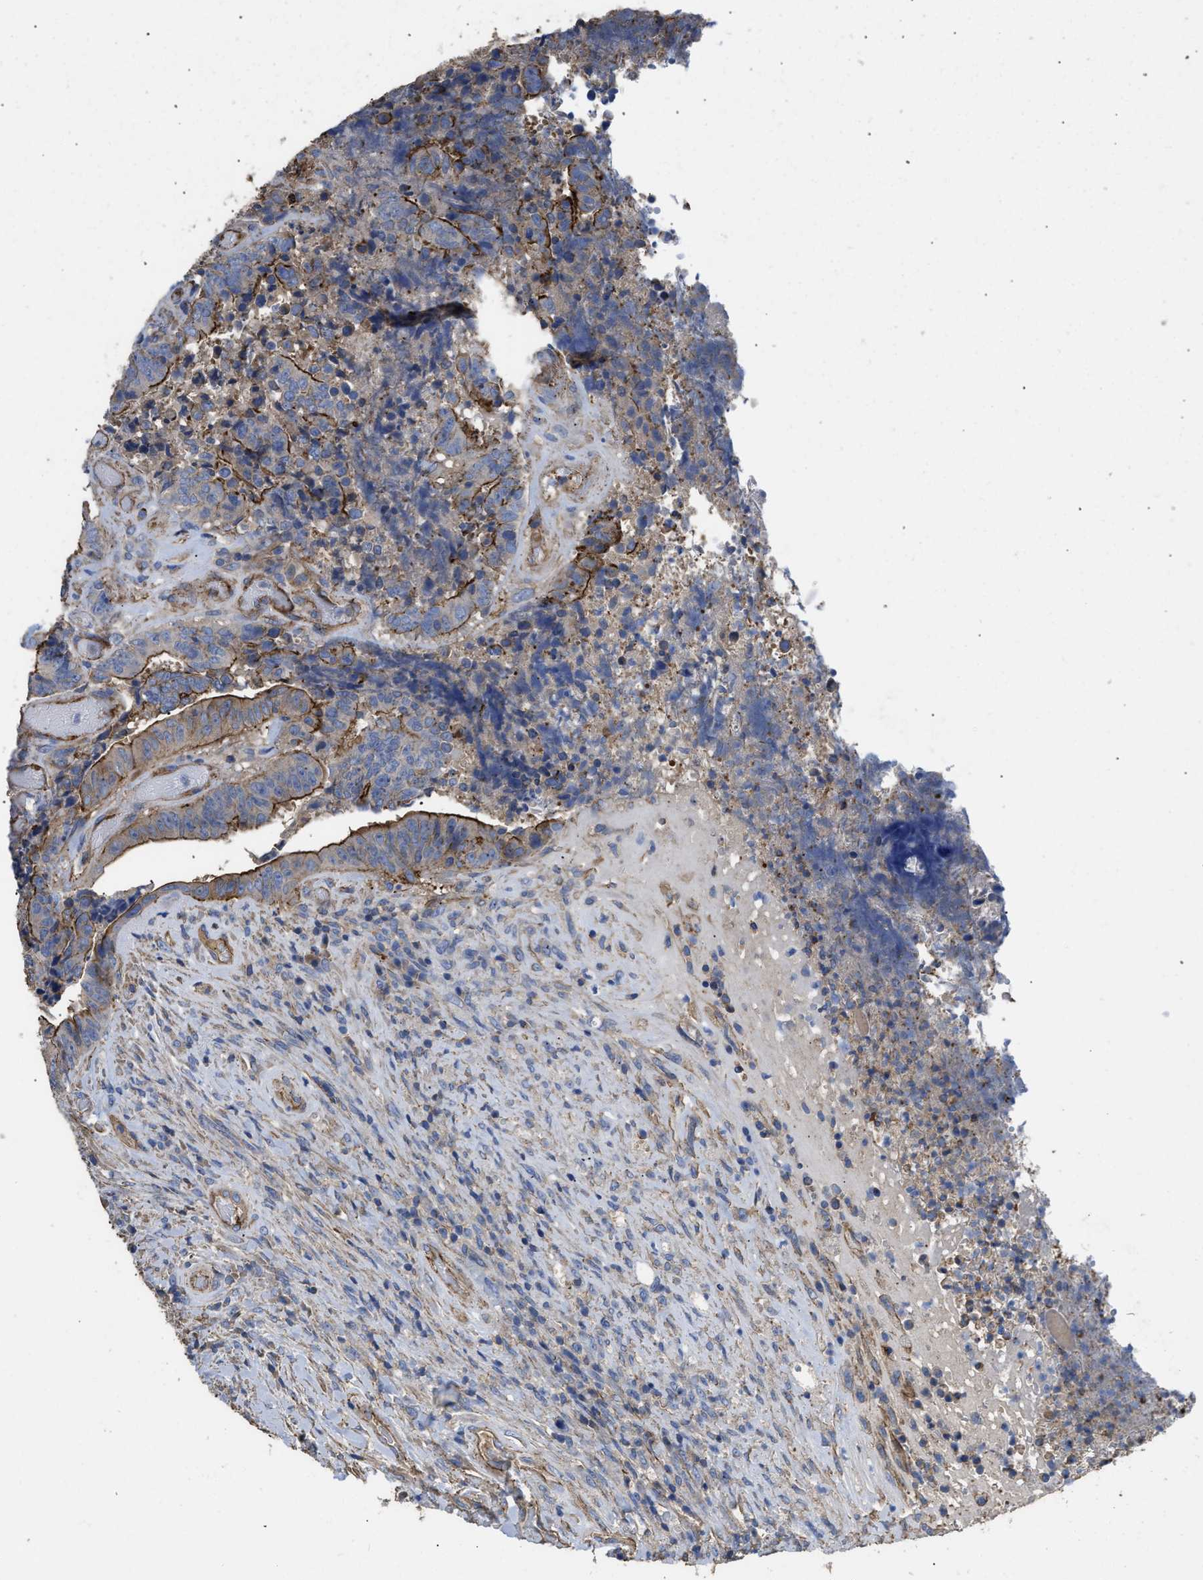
{"staining": {"intensity": "moderate", "quantity": "25%-75%", "location": "cytoplasmic/membranous"}, "tissue": "colorectal cancer", "cell_type": "Tumor cells", "image_type": "cancer", "snomed": [{"axis": "morphology", "description": "Adenocarcinoma, NOS"}, {"axis": "topography", "description": "Rectum"}], "caption": "A micrograph of adenocarcinoma (colorectal) stained for a protein displays moderate cytoplasmic/membranous brown staining in tumor cells.", "gene": "USP4", "patient": {"sex": "male", "age": 72}}